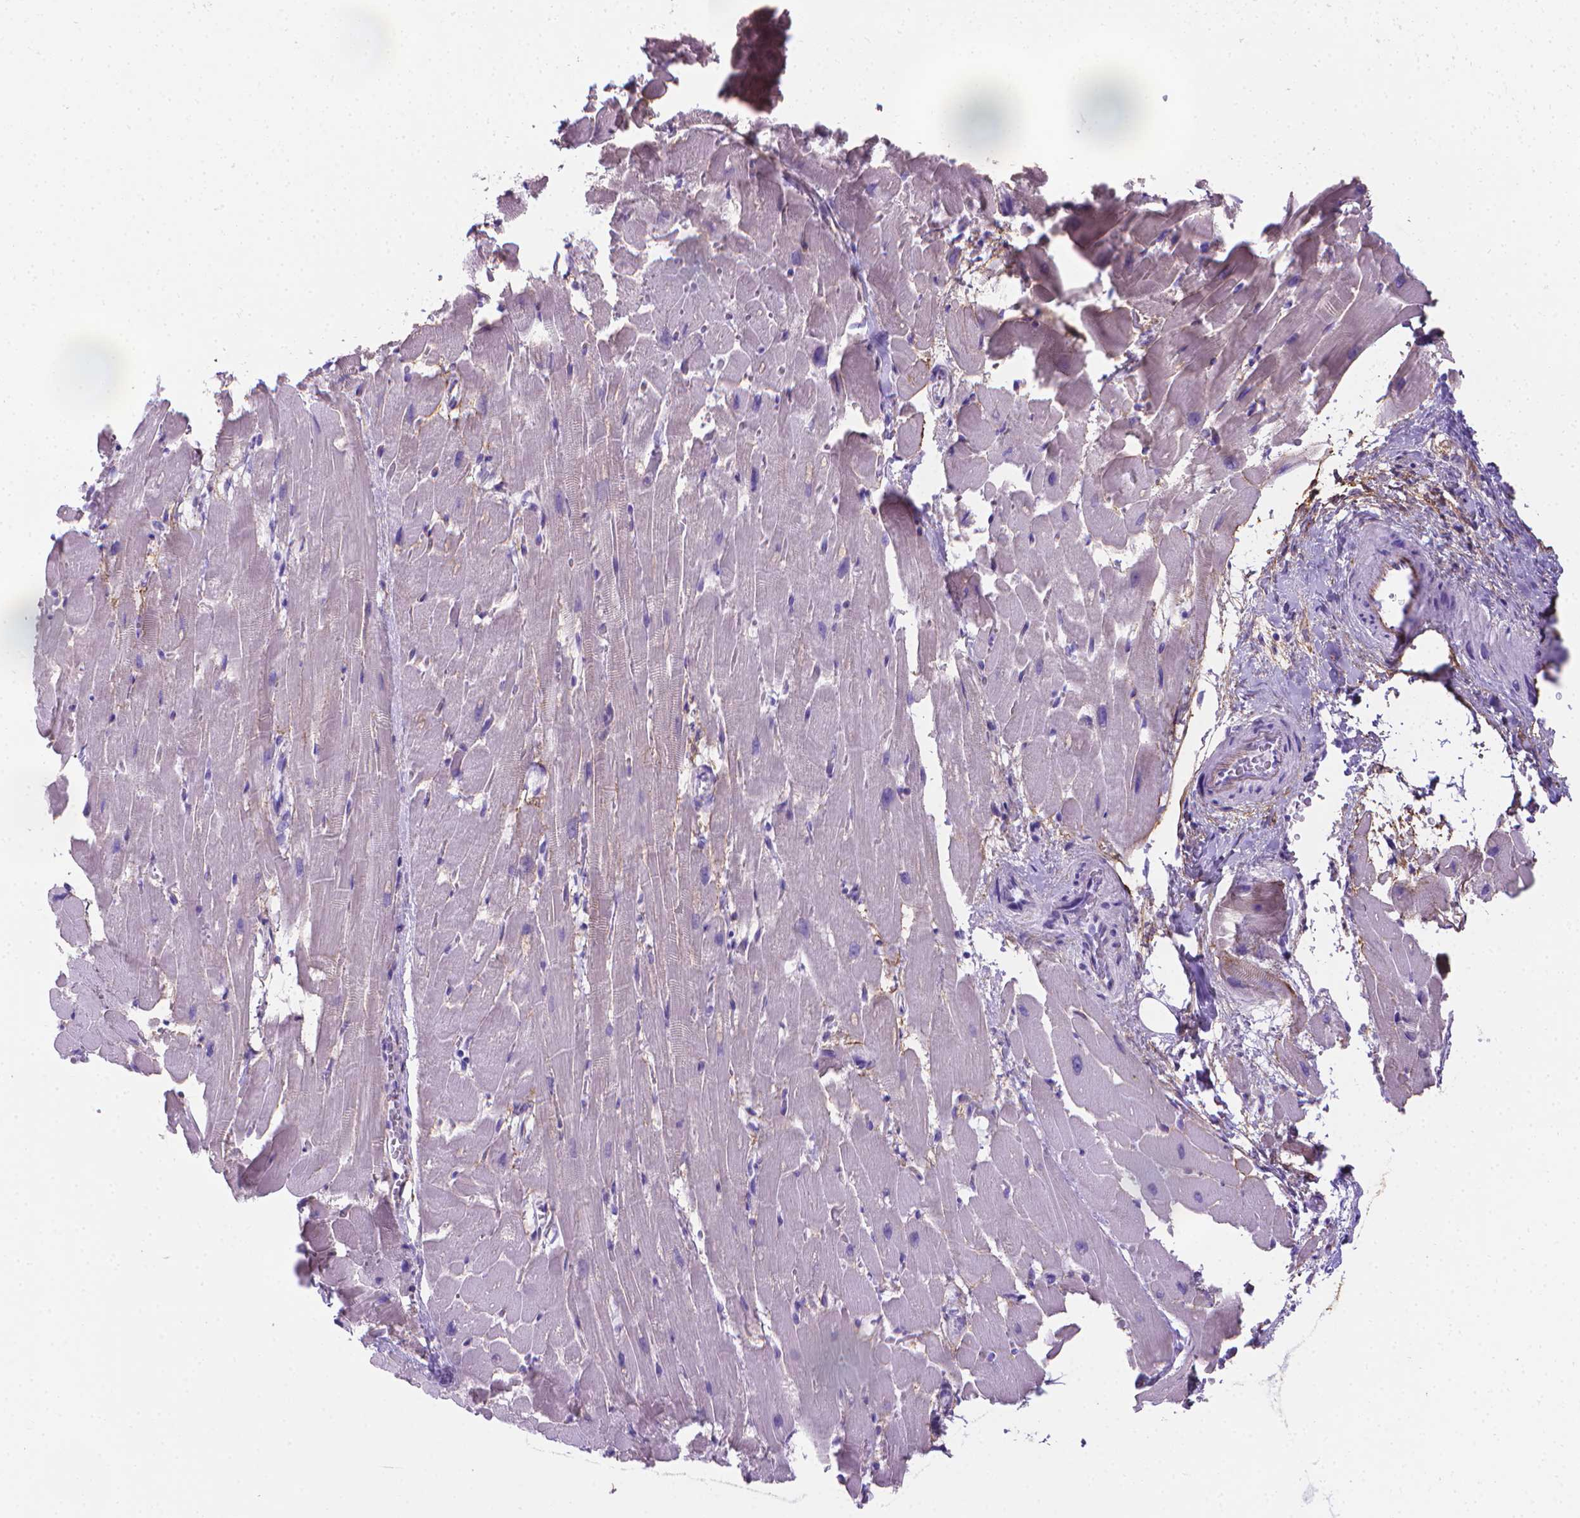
{"staining": {"intensity": "negative", "quantity": "none", "location": "none"}, "tissue": "heart muscle", "cell_type": "Cardiomyocytes", "image_type": "normal", "snomed": [{"axis": "morphology", "description": "Normal tissue, NOS"}, {"axis": "topography", "description": "Heart"}], "caption": "The IHC image has no significant positivity in cardiomyocytes of heart muscle. (DAB immunohistochemistry (IHC), high magnification).", "gene": "MFAP2", "patient": {"sex": "male", "age": 37}}